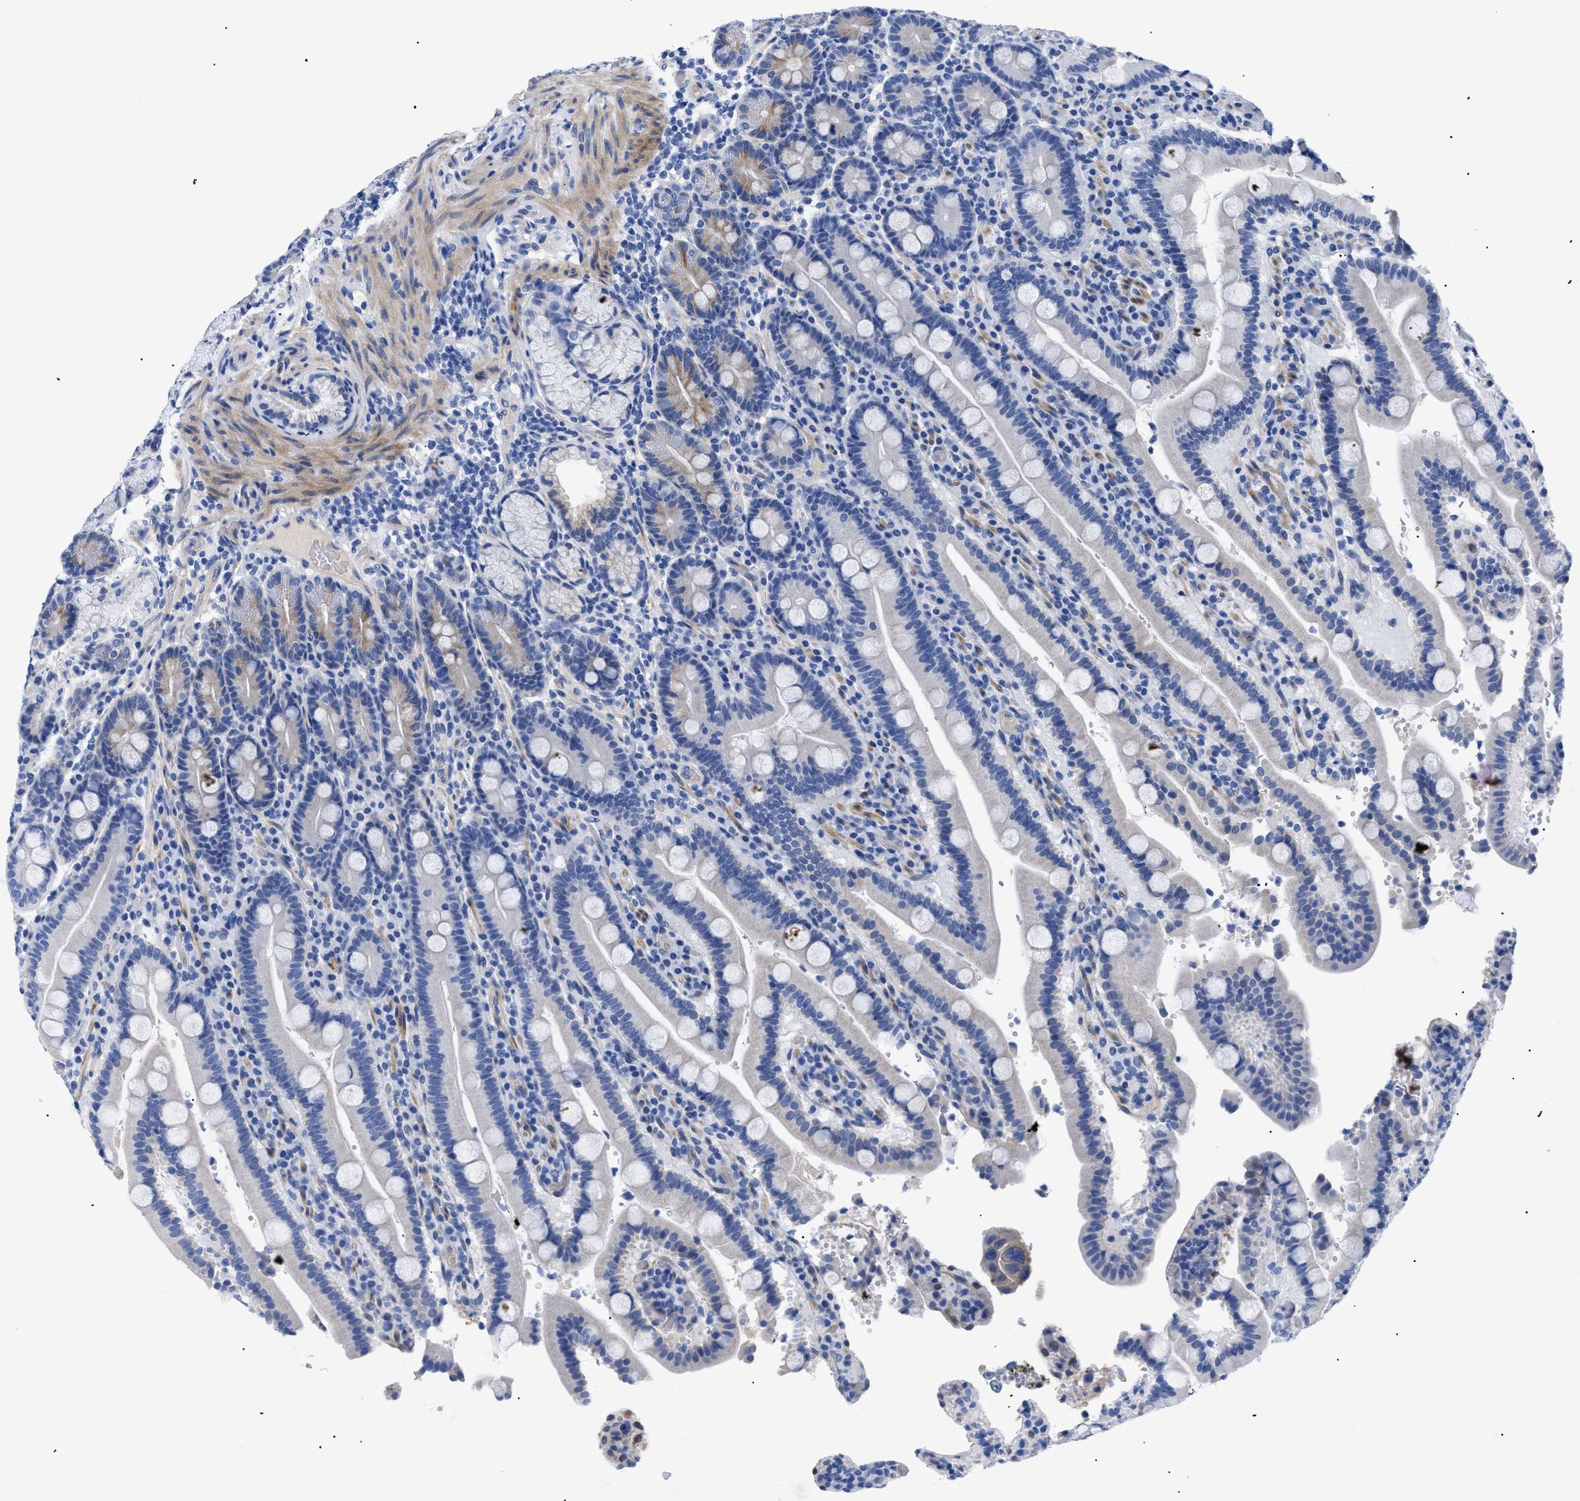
{"staining": {"intensity": "negative", "quantity": "none", "location": "none"}, "tissue": "duodenum", "cell_type": "Glandular cells", "image_type": "normal", "snomed": [{"axis": "morphology", "description": "Normal tissue, NOS"}, {"axis": "topography", "description": "Small intestine, NOS"}], "caption": "There is no significant expression in glandular cells of duodenum. The staining was performed using DAB to visualize the protein expression in brown, while the nuclei were stained in blue with hematoxylin (Magnification: 20x).", "gene": "TMEM68", "patient": {"sex": "female", "age": 71}}